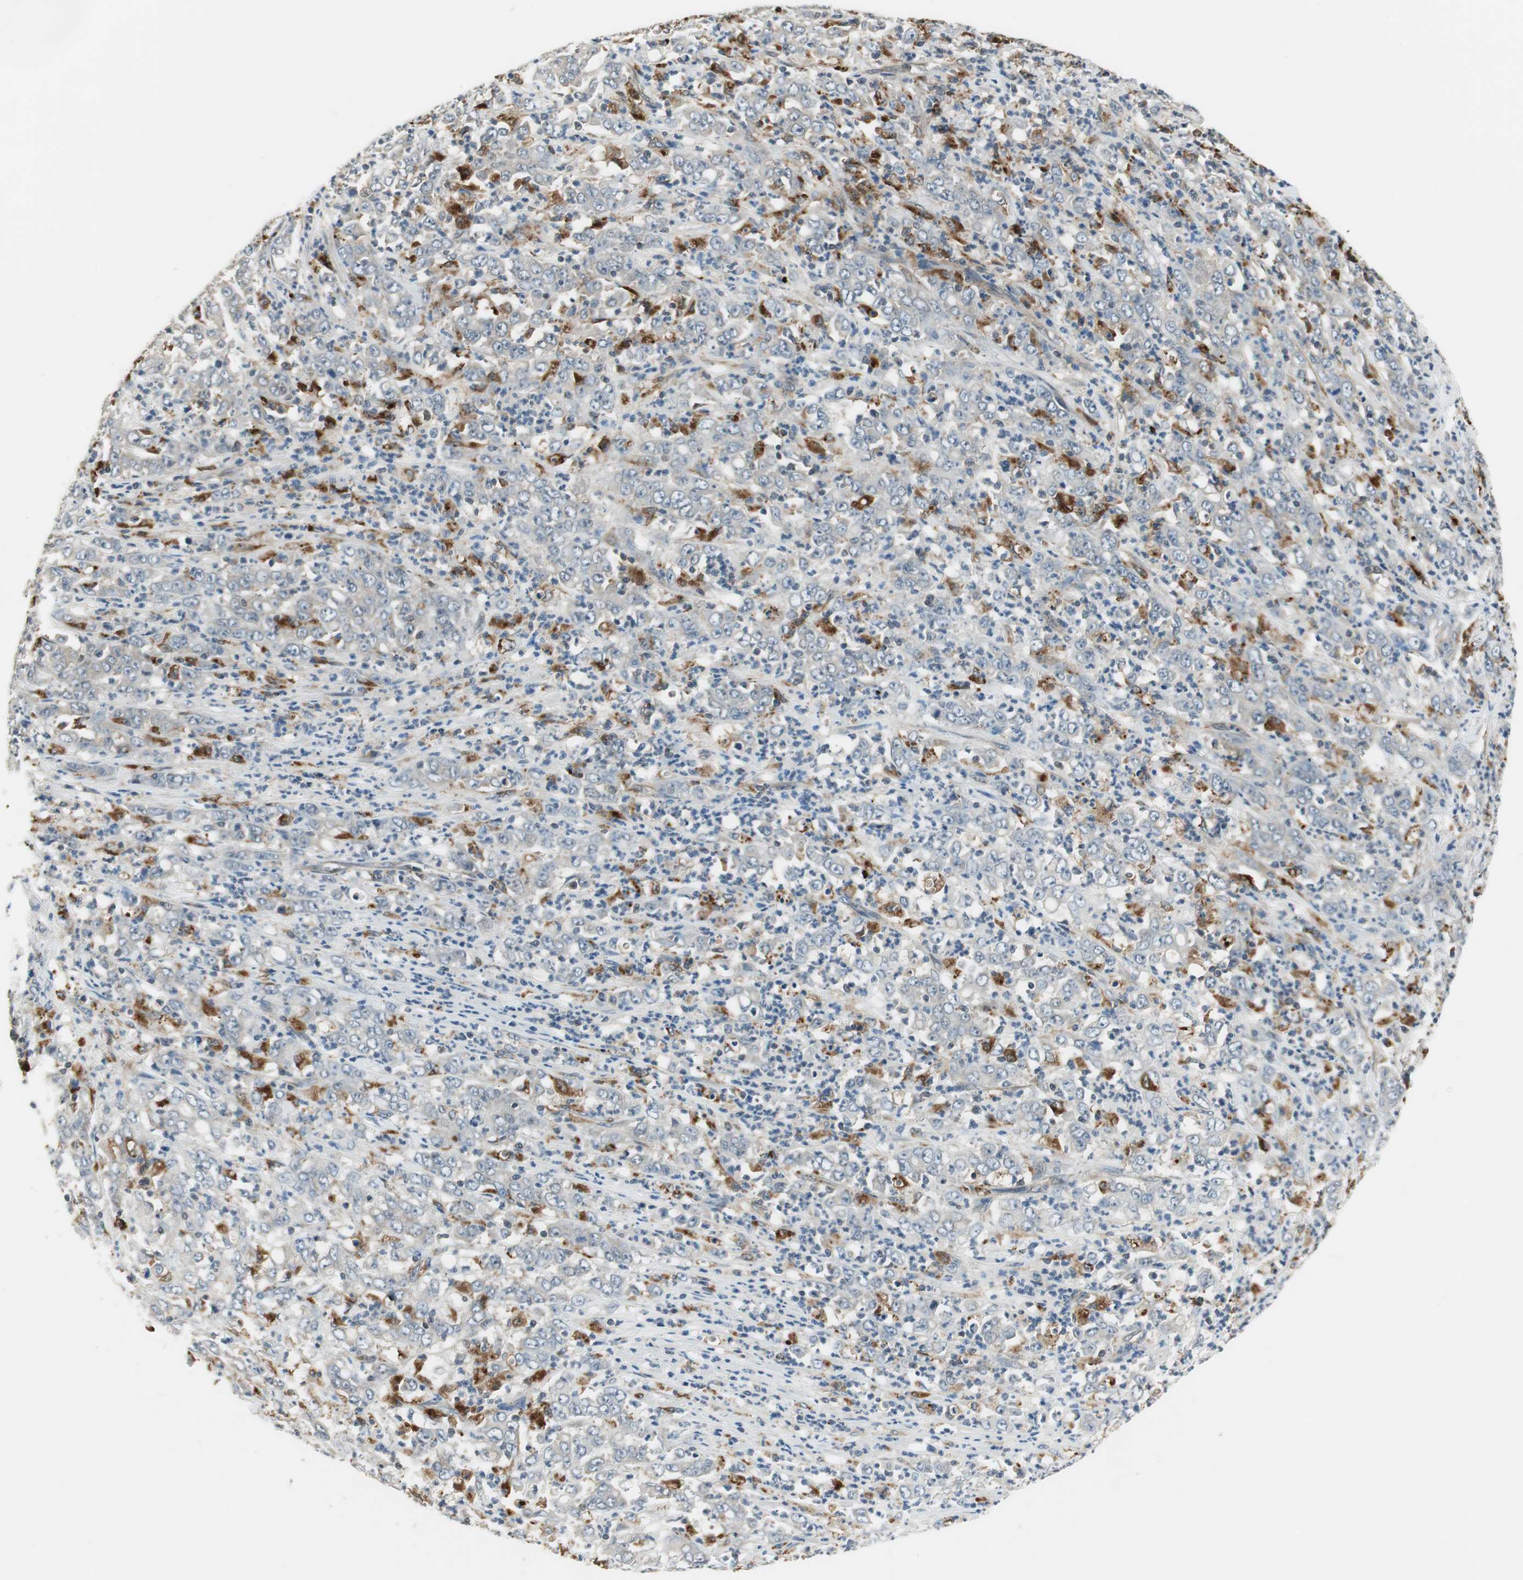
{"staining": {"intensity": "negative", "quantity": "none", "location": "none"}, "tissue": "stomach cancer", "cell_type": "Tumor cells", "image_type": "cancer", "snomed": [{"axis": "morphology", "description": "Adenocarcinoma, NOS"}, {"axis": "topography", "description": "Stomach, lower"}], "caption": "Tumor cells show no significant positivity in stomach adenocarcinoma.", "gene": "NCK1", "patient": {"sex": "female", "age": 71}}